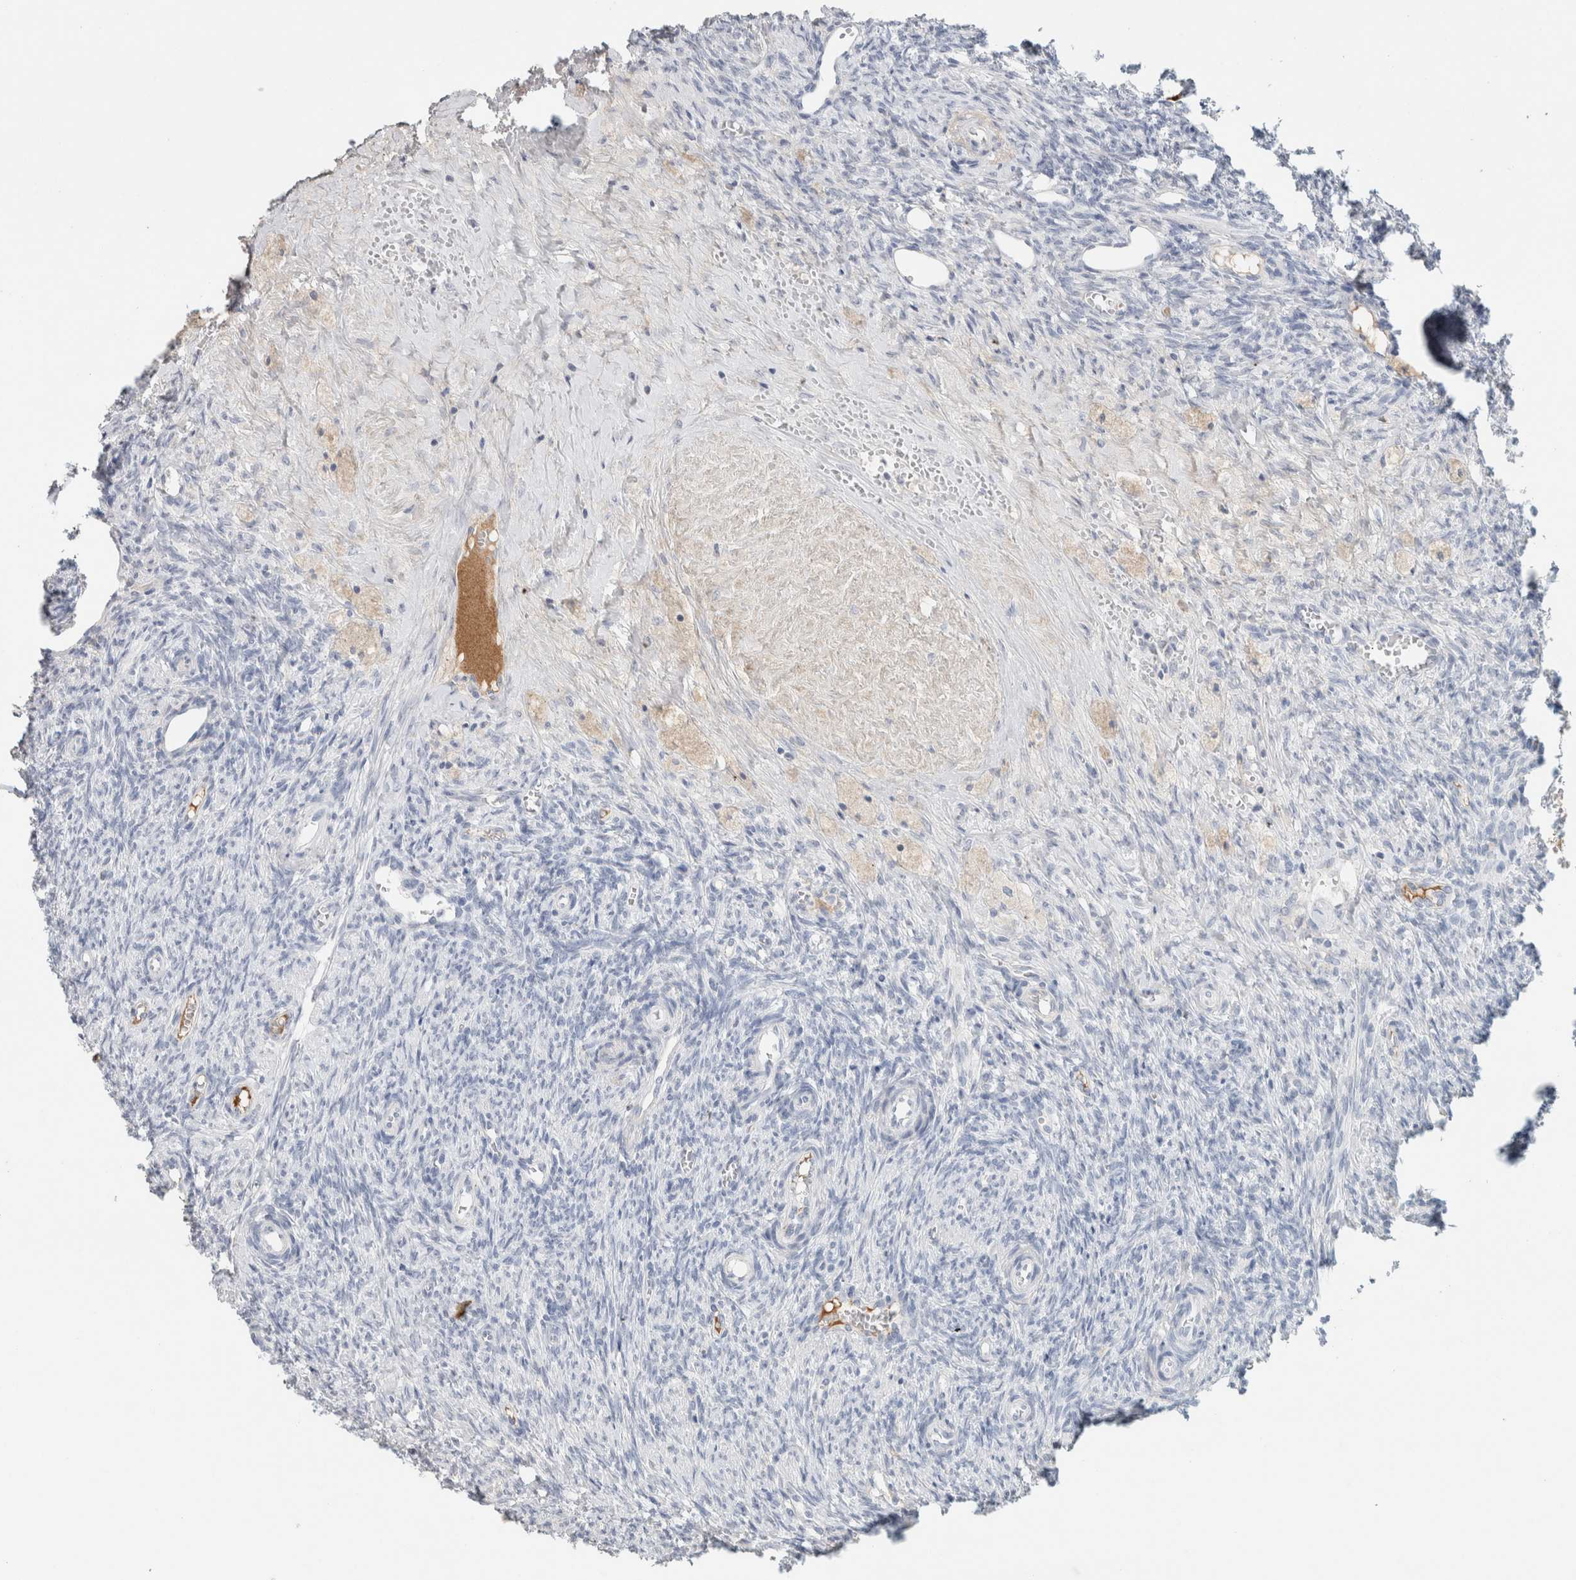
{"staining": {"intensity": "negative", "quantity": "none", "location": "none"}, "tissue": "ovary", "cell_type": "Ovarian stroma cells", "image_type": "normal", "snomed": [{"axis": "morphology", "description": "Normal tissue, NOS"}, {"axis": "topography", "description": "Ovary"}], "caption": "IHC of unremarkable human ovary reveals no positivity in ovarian stroma cells.", "gene": "IL6", "patient": {"sex": "female", "age": 41}}